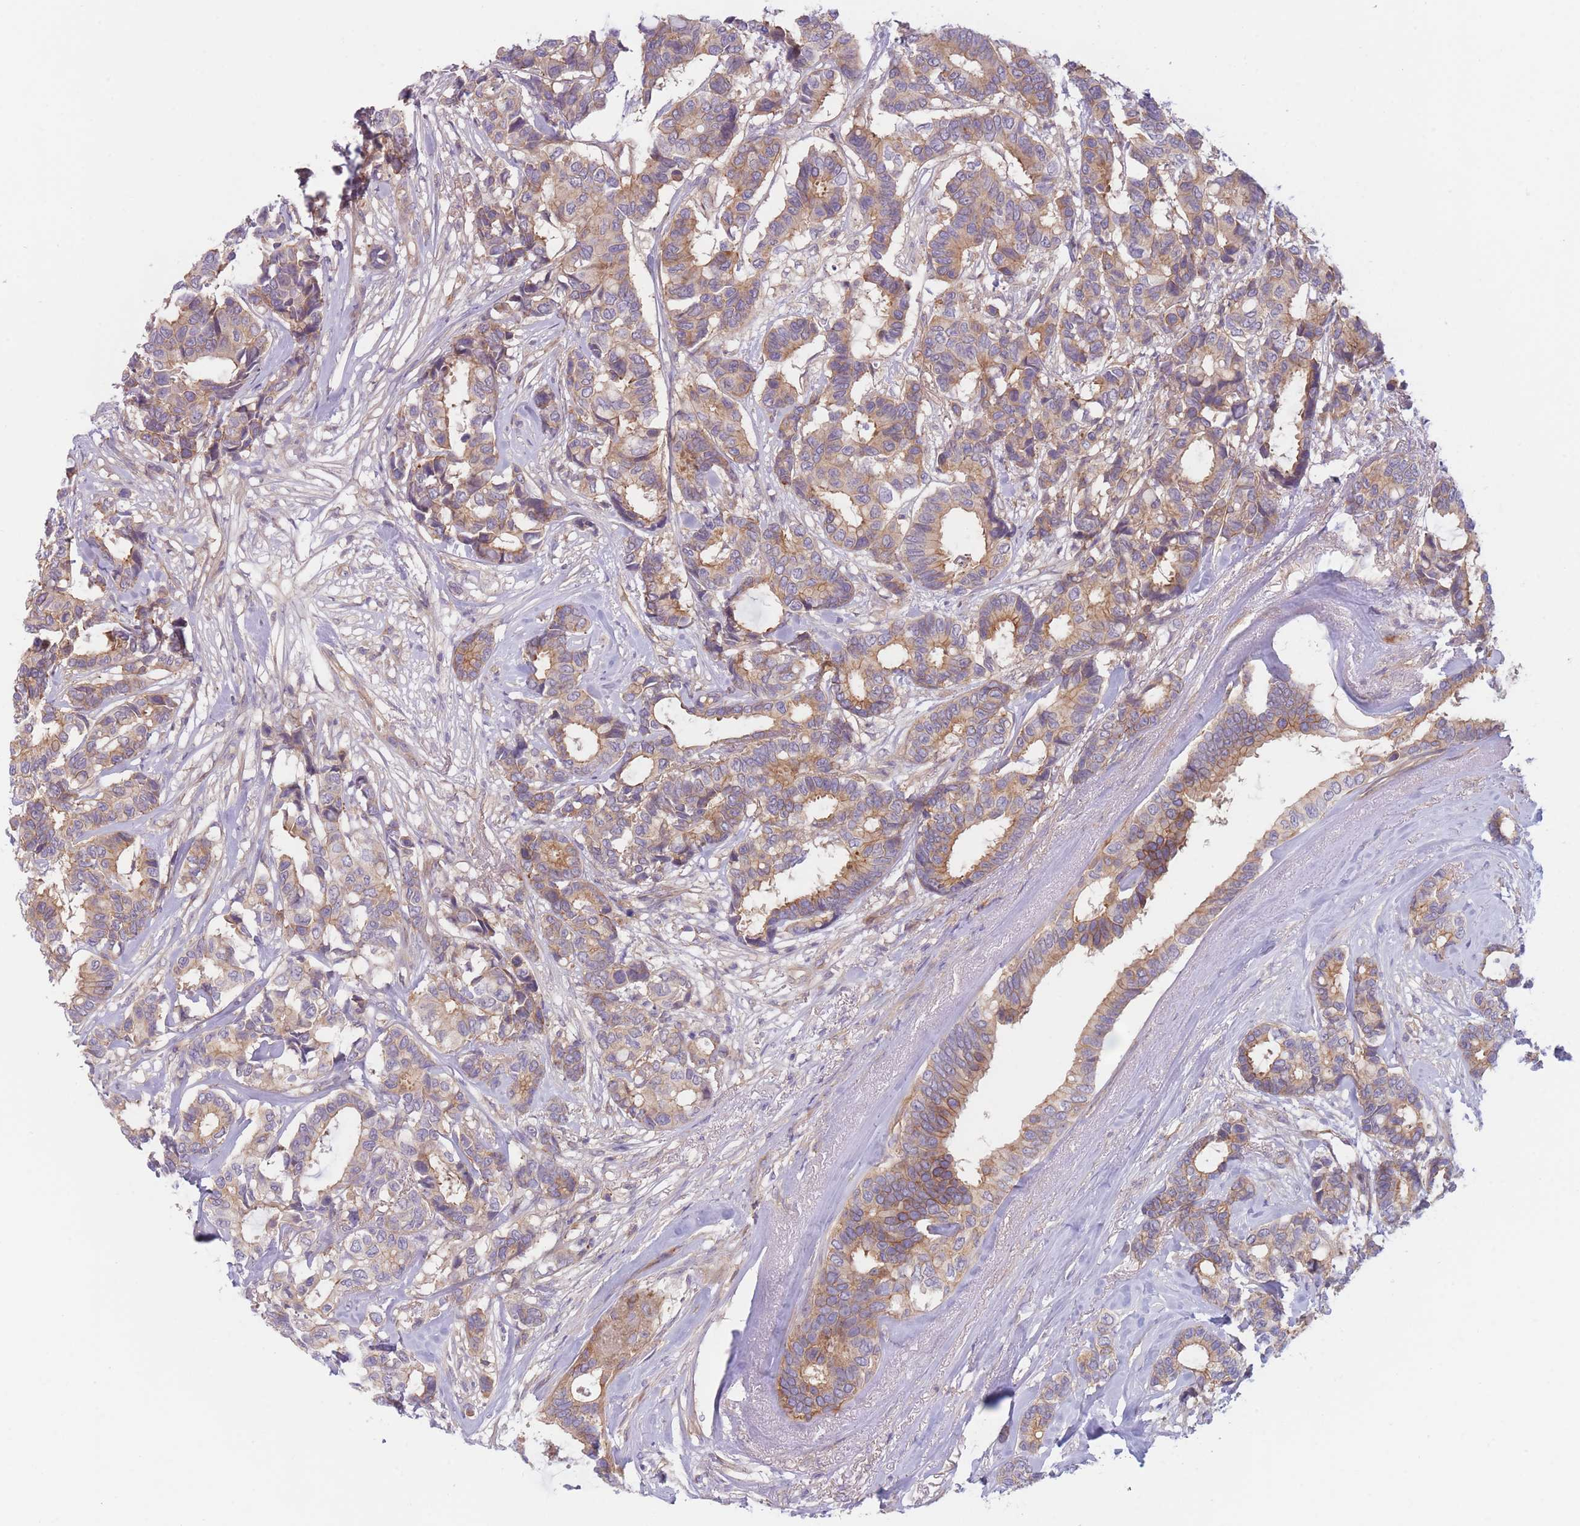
{"staining": {"intensity": "moderate", "quantity": "25%-75%", "location": "cytoplasmic/membranous"}, "tissue": "breast cancer", "cell_type": "Tumor cells", "image_type": "cancer", "snomed": [{"axis": "morphology", "description": "Duct carcinoma"}, {"axis": "topography", "description": "Breast"}], "caption": "Brown immunohistochemical staining in human breast cancer reveals moderate cytoplasmic/membranous positivity in about 25%-75% of tumor cells.", "gene": "WDR93", "patient": {"sex": "female", "age": 87}}